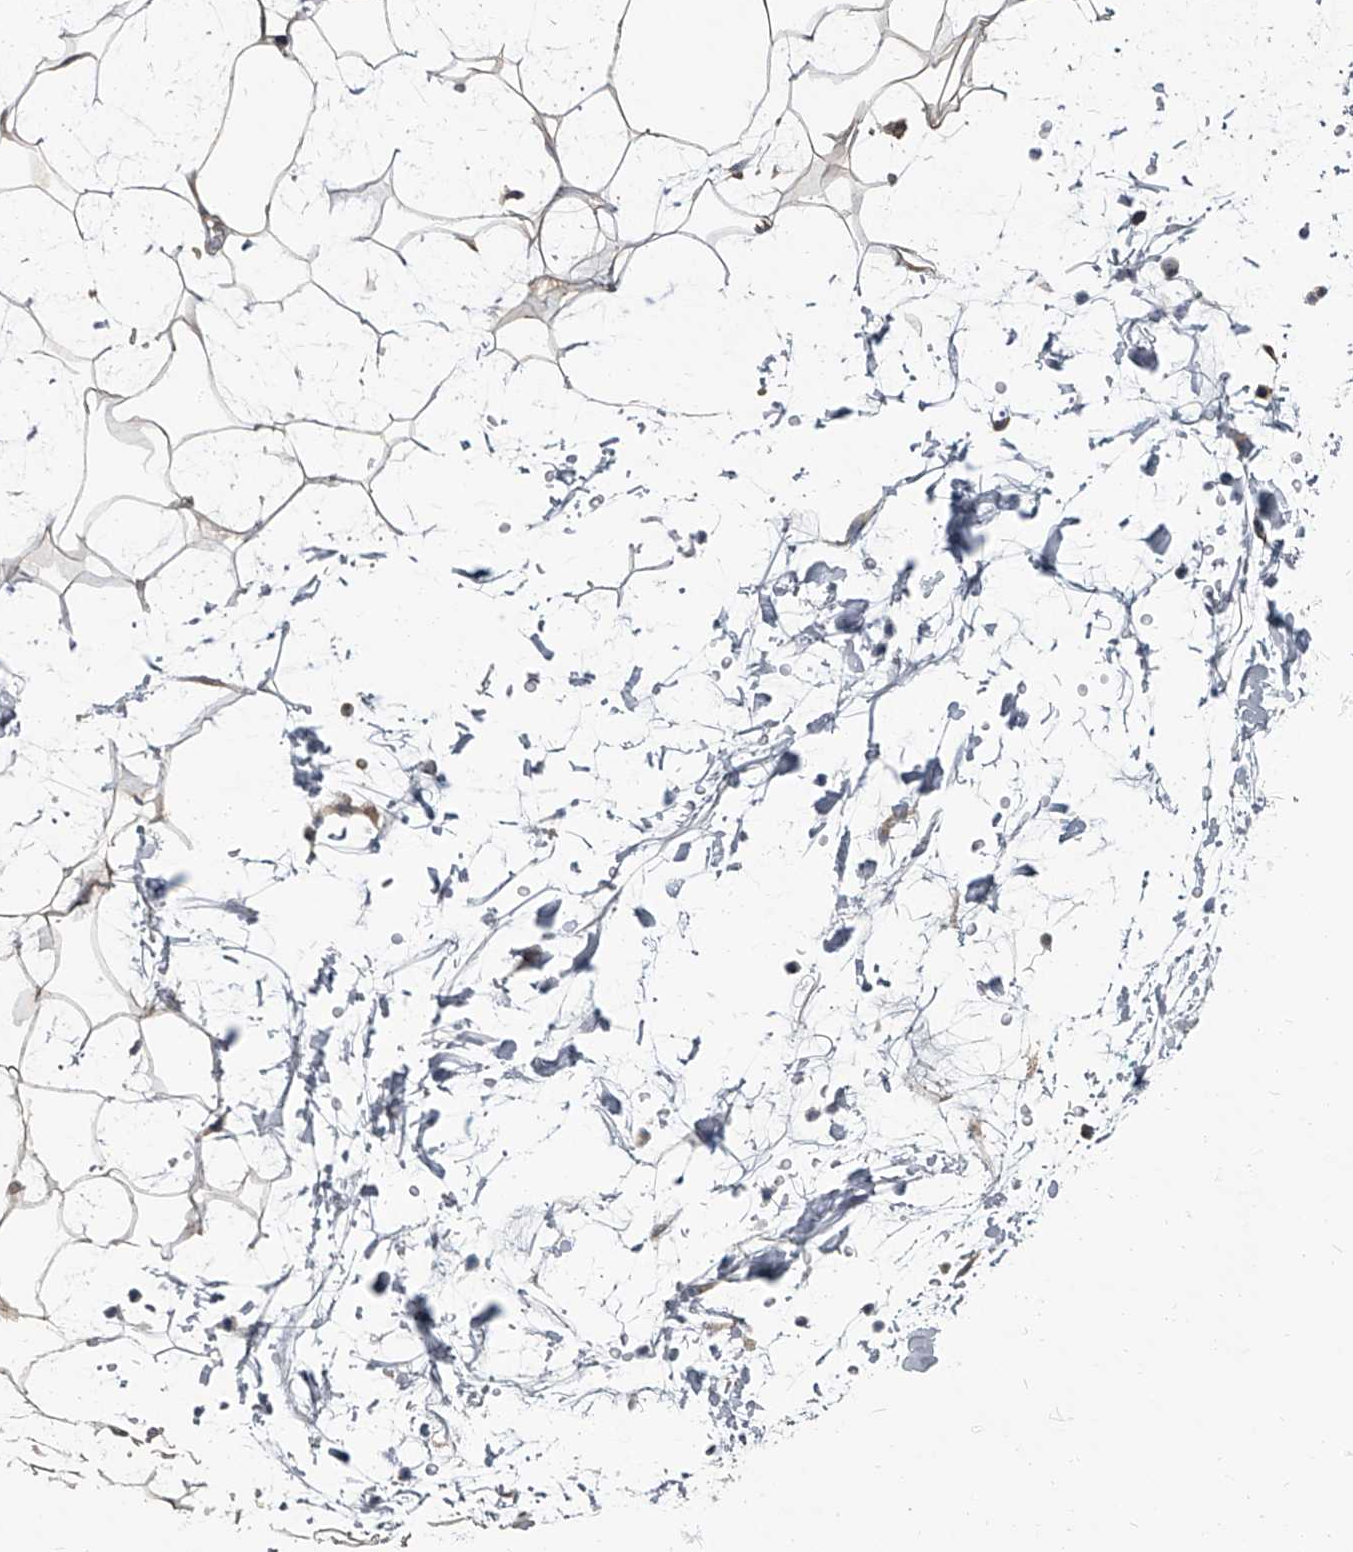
{"staining": {"intensity": "negative", "quantity": "none", "location": "none"}, "tissue": "adipose tissue", "cell_type": "Adipocytes", "image_type": "normal", "snomed": [{"axis": "morphology", "description": "Normal tissue, NOS"}, {"axis": "topography", "description": "Soft tissue"}], "caption": "There is no significant positivity in adipocytes of adipose tissue. (Brightfield microscopy of DAB immunohistochemistry at high magnification).", "gene": "CDV3", "patient": {"sex": "male", "age": 72}}